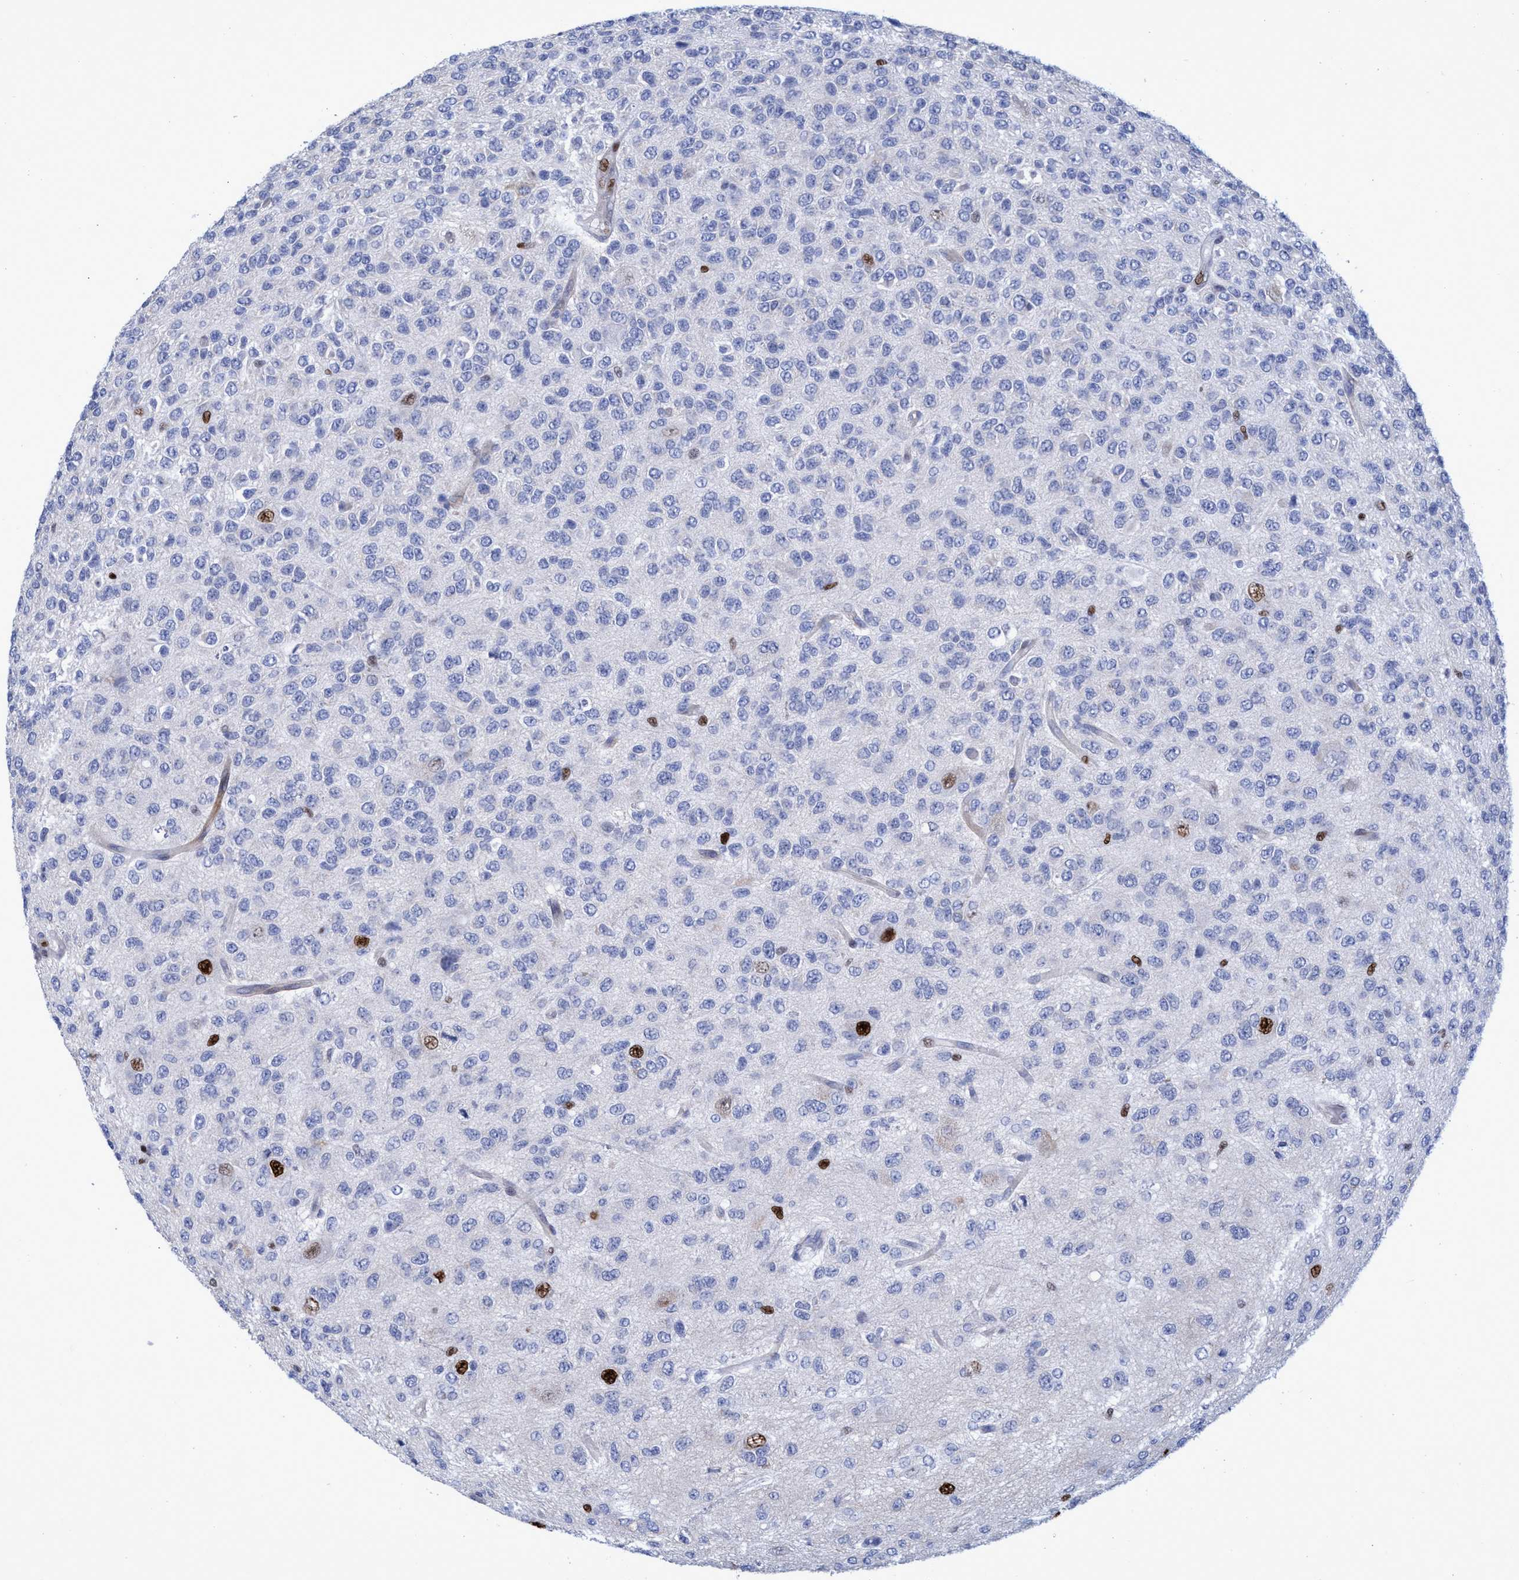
{"staining": {"intensity": "strong", "quantity": "<25%", "location": "nuclear"}, "tissue": "glioma", "cell_type": "Tumor cells", "image_type": "cancer", "snomed": [{"axis": "morphology", "description": "Glioma, malignant, High grade"}, {"axis": "topography", "description": "pancreas cauda"}], "caption": "DAB (3,3'-diaminobenzidine) immunohistochemical staining of human glioma displays strong nuclear protein staining in approximately <25% of tumor cells.", "gene": "R3HCC1", "patient": {"sex": "male", "age": 60}}